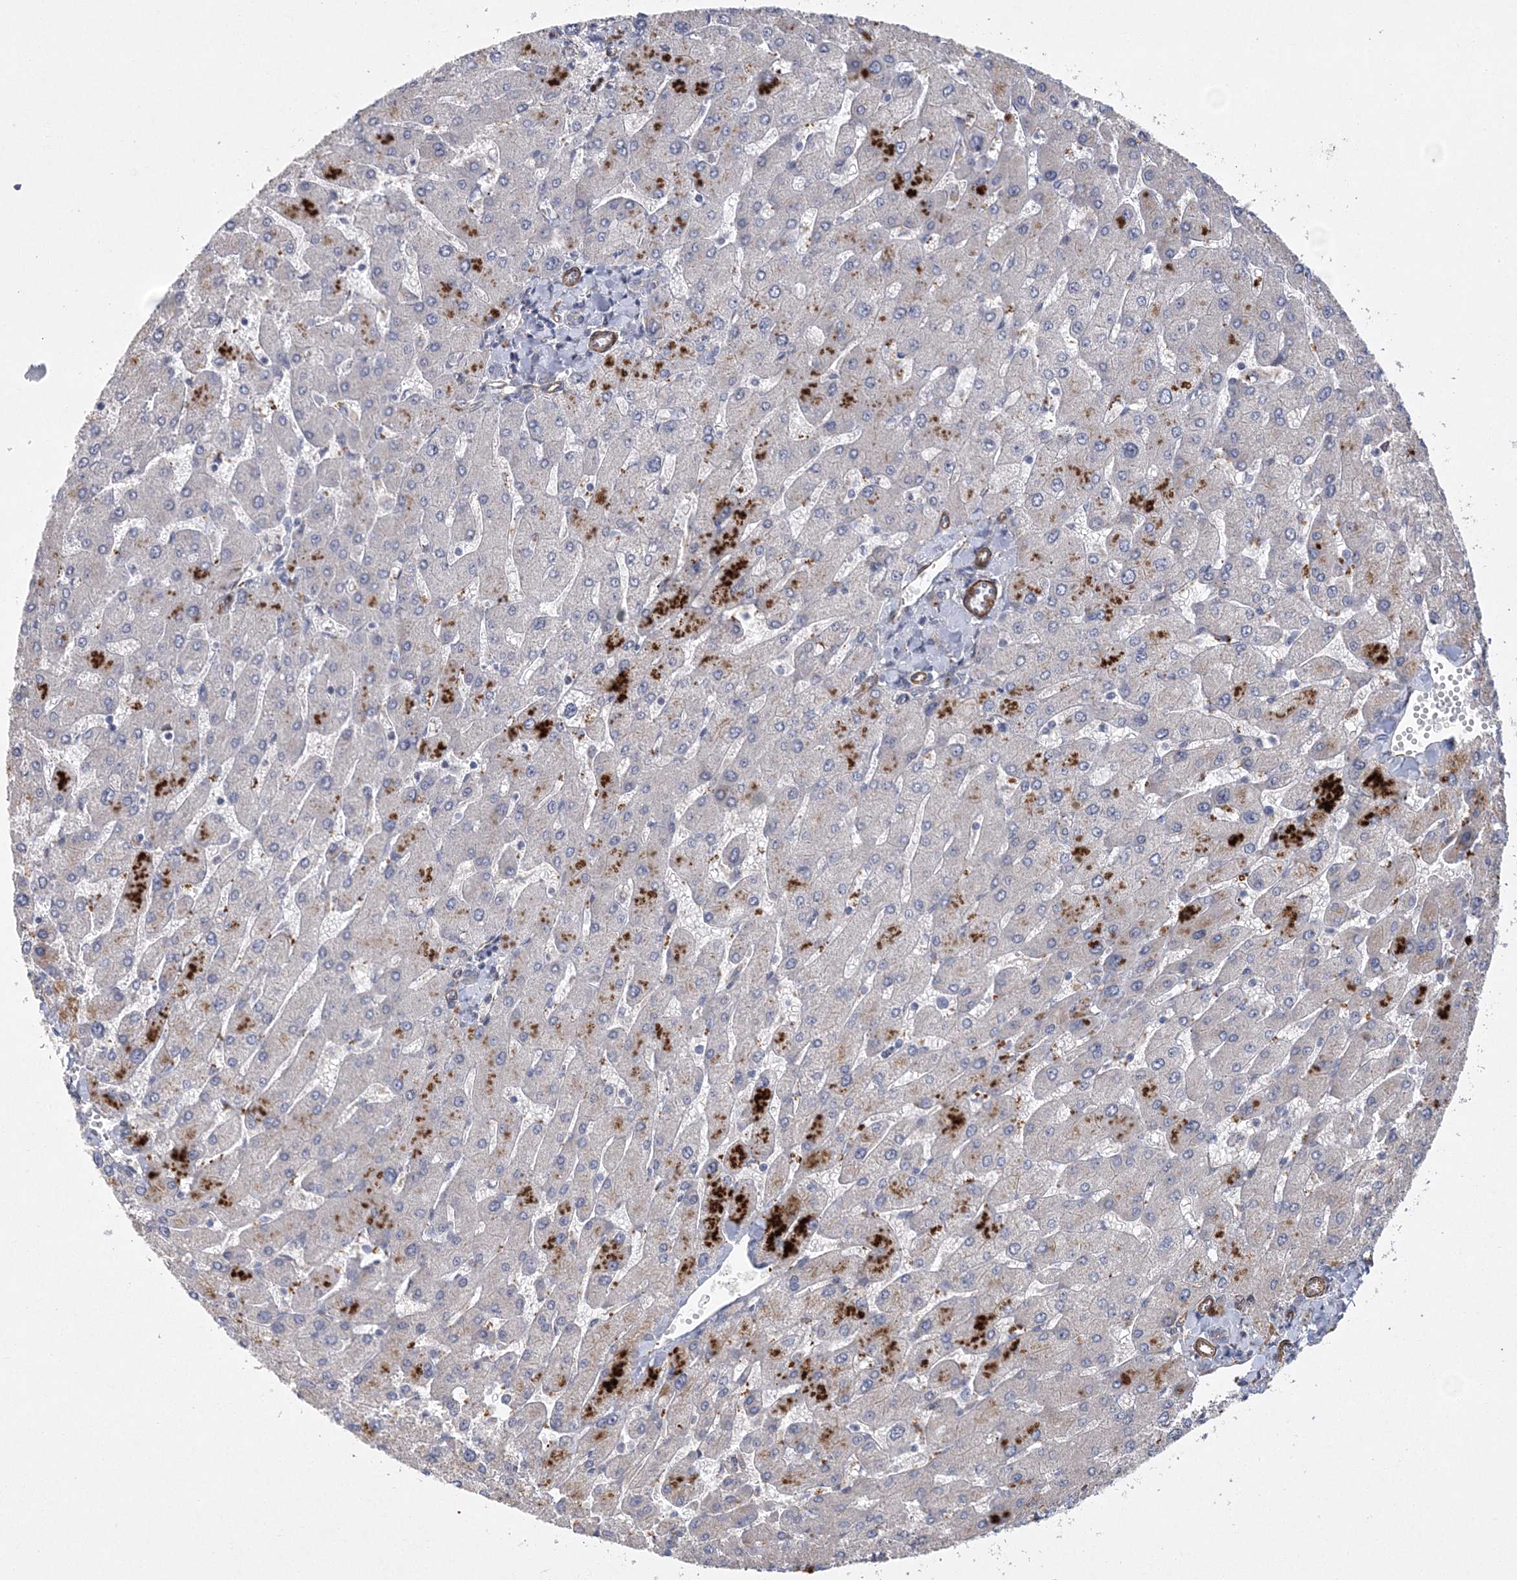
{"staining": {"intensity": "negative", "quantity": "none", "location": "none"}, "tissue": "liver", "cell_type": "Cholangiocytes", "image_type": "normal", "snomed": [{"axis": "morphology", "description": "Normal tissue, NOS"}, {"axis": "topography", "description": "Liver"}], "caption": "Liver stained for a protein using IHC demonstrates no staining cholangiocytes.", "gene": "ARSJ", "patient": {"sex": "male", "age": 55}}